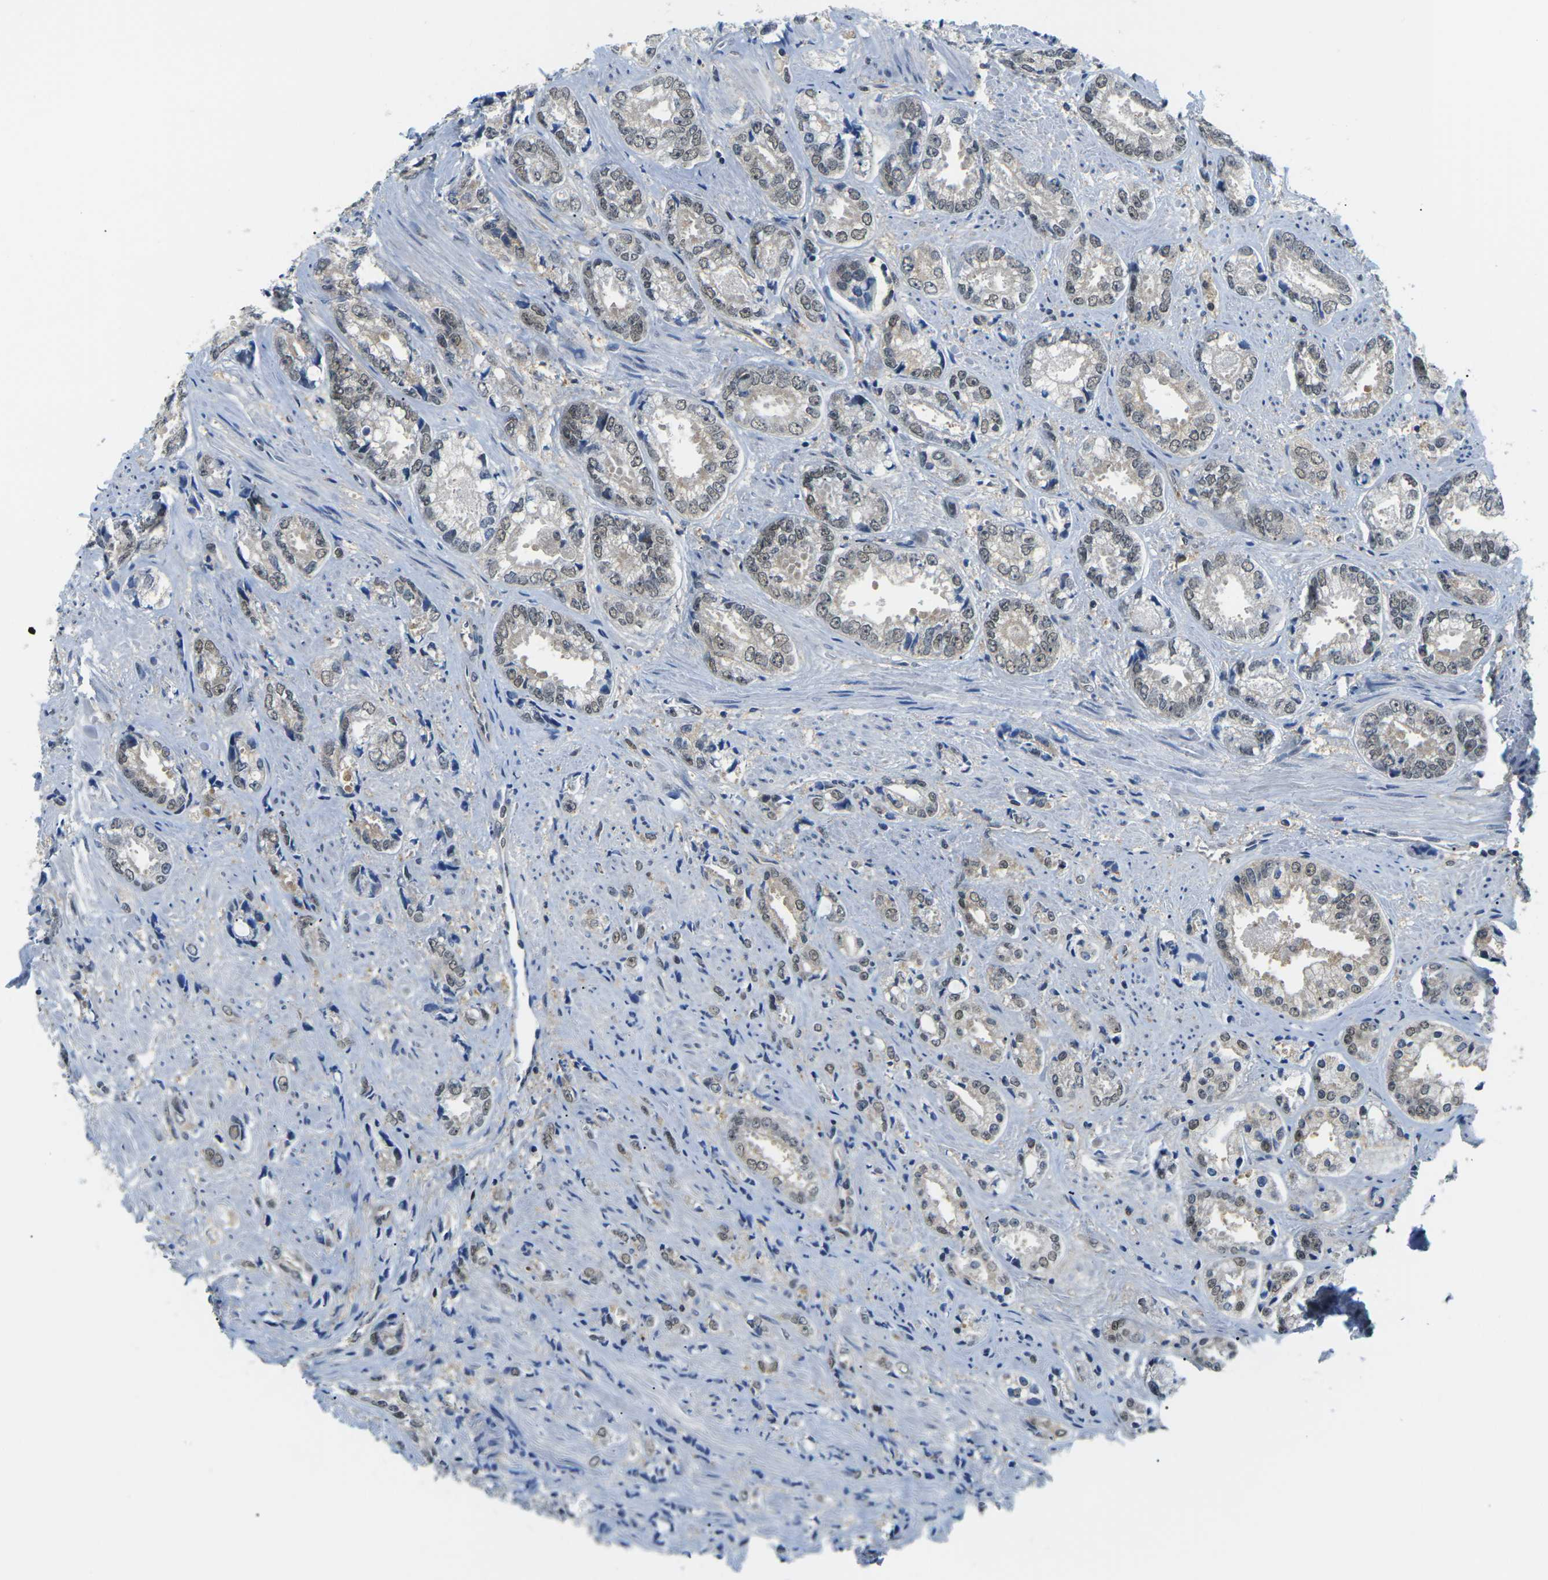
{"staining": {"intensity": "weak", "quantity": ">75%", "location": "nuclear"}, "tissue": "prostate cancer", "cell_type": "Tumor cells", "image_type": "cancer", "snomed": [{"axis": "morphology", "description": "Adenocarcinoma, High grade"}, {"axis": "topography", "description": "Prostate"}], "caption": "Prostate cancer (high-grade adenocarcinoma) tissue demonstrates weak nuclear positivity in approximately >75% of tumor cells, visualized by immunohistochemistry.", "gene": "UBA7", "patient": {"sex": "male", "age": 61}}